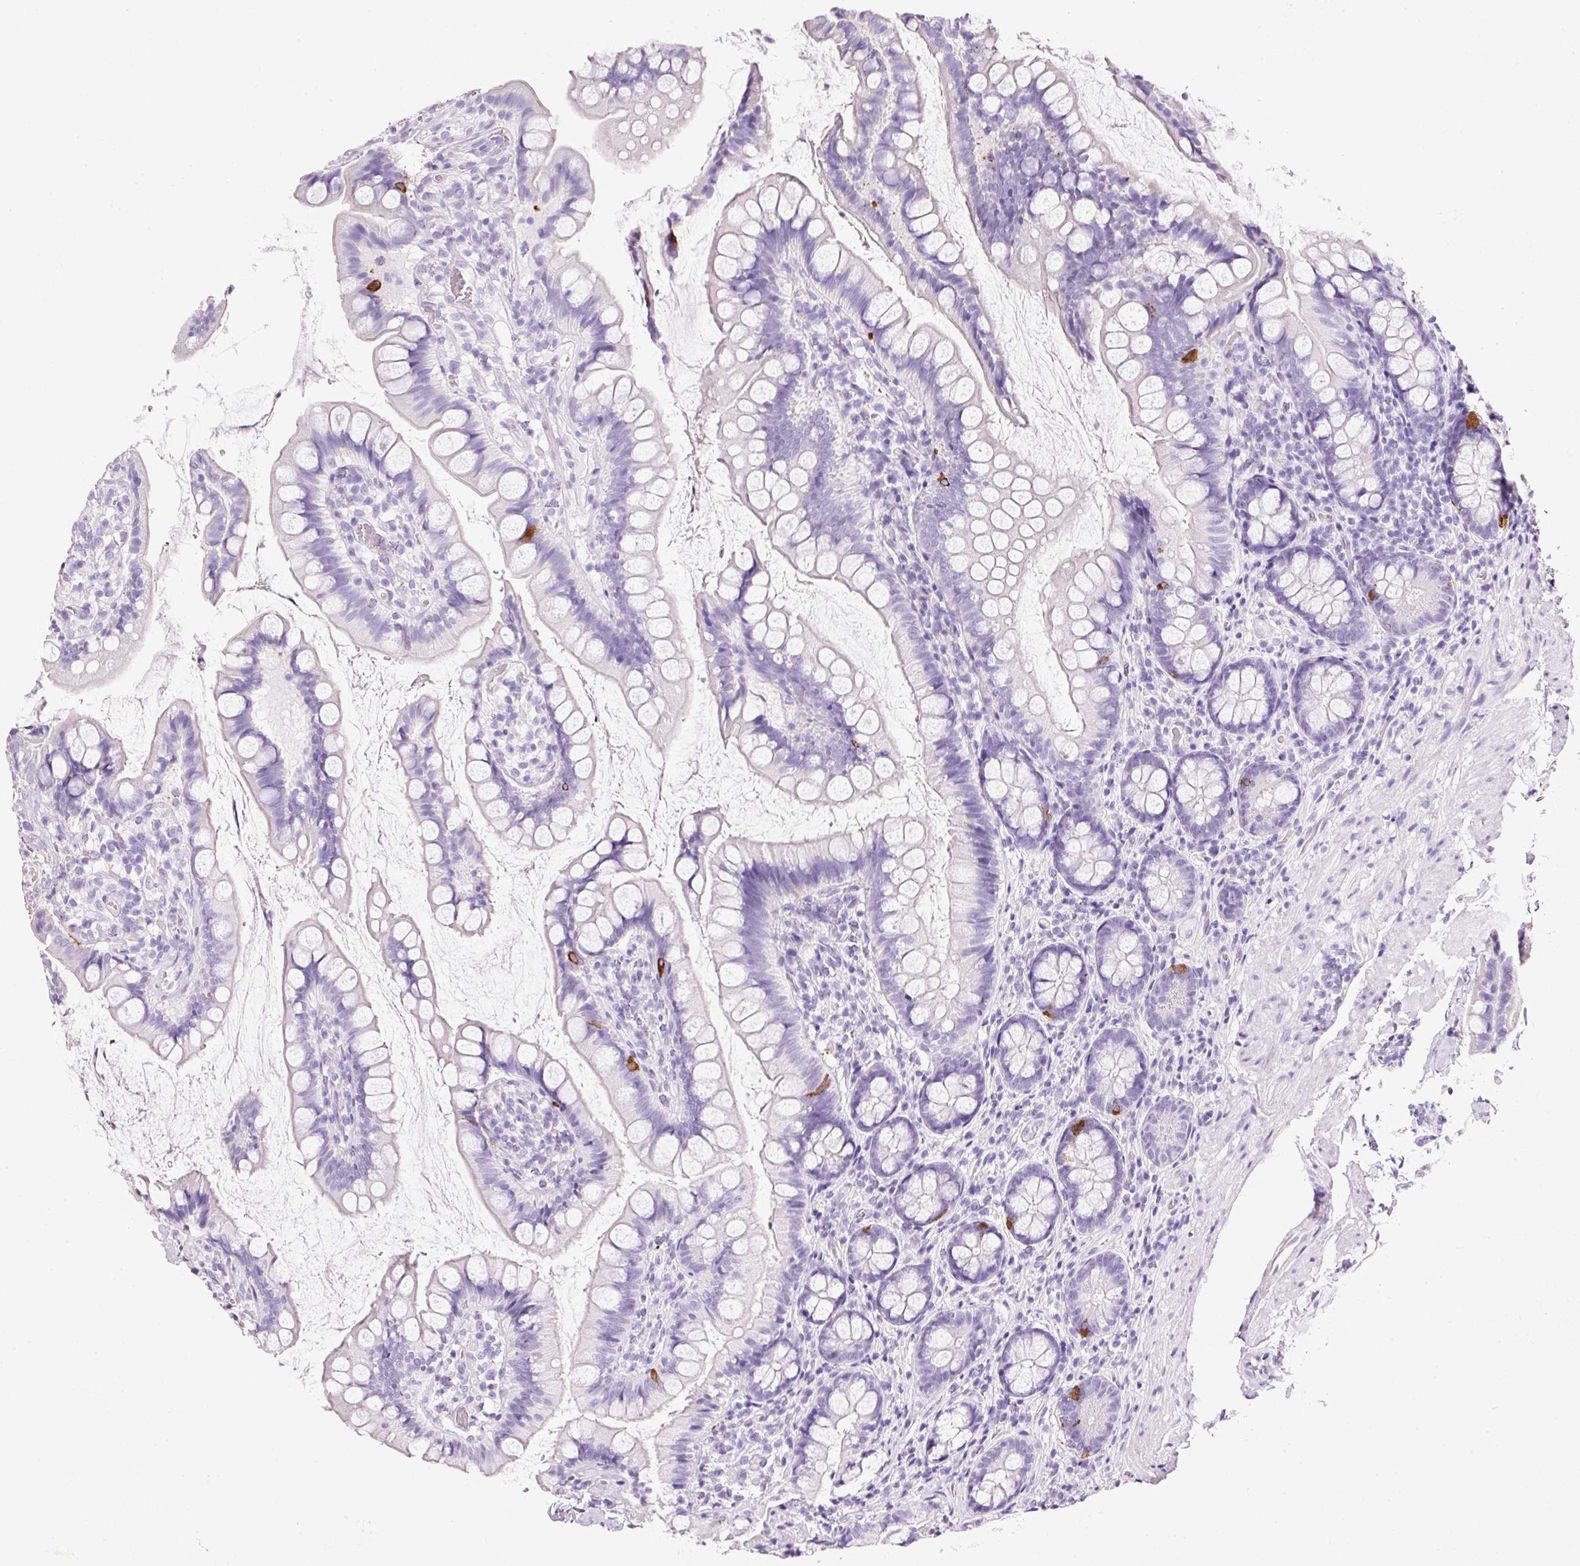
{"staining": {"intensity": "strong", "quantity": "<25%", "location": "cytoplasmic/membranous"}, "tissue": "small intestine", "cell_type": "Glandular cells", "image_type": "normal", "snomed": [{"axis": "morphology", "description": "Normal tissue, NOS"}, {"axis": "topography", "description": "Small intestine"}], "caption": "A high-resolution histopathology image shows IHC staining of unremarkable small intestine, which demonstrates strong cytoplasmic/membranous positivity in approximately <25% of glandular cells. The staining was performed using DAB (3,3'-diaminobenzidine), with brown indicating positive protein expression. Nuclei are stained blue with hematoxylin.", "gene": "BSND", "patient": {"sex": "male", "age": 70}}